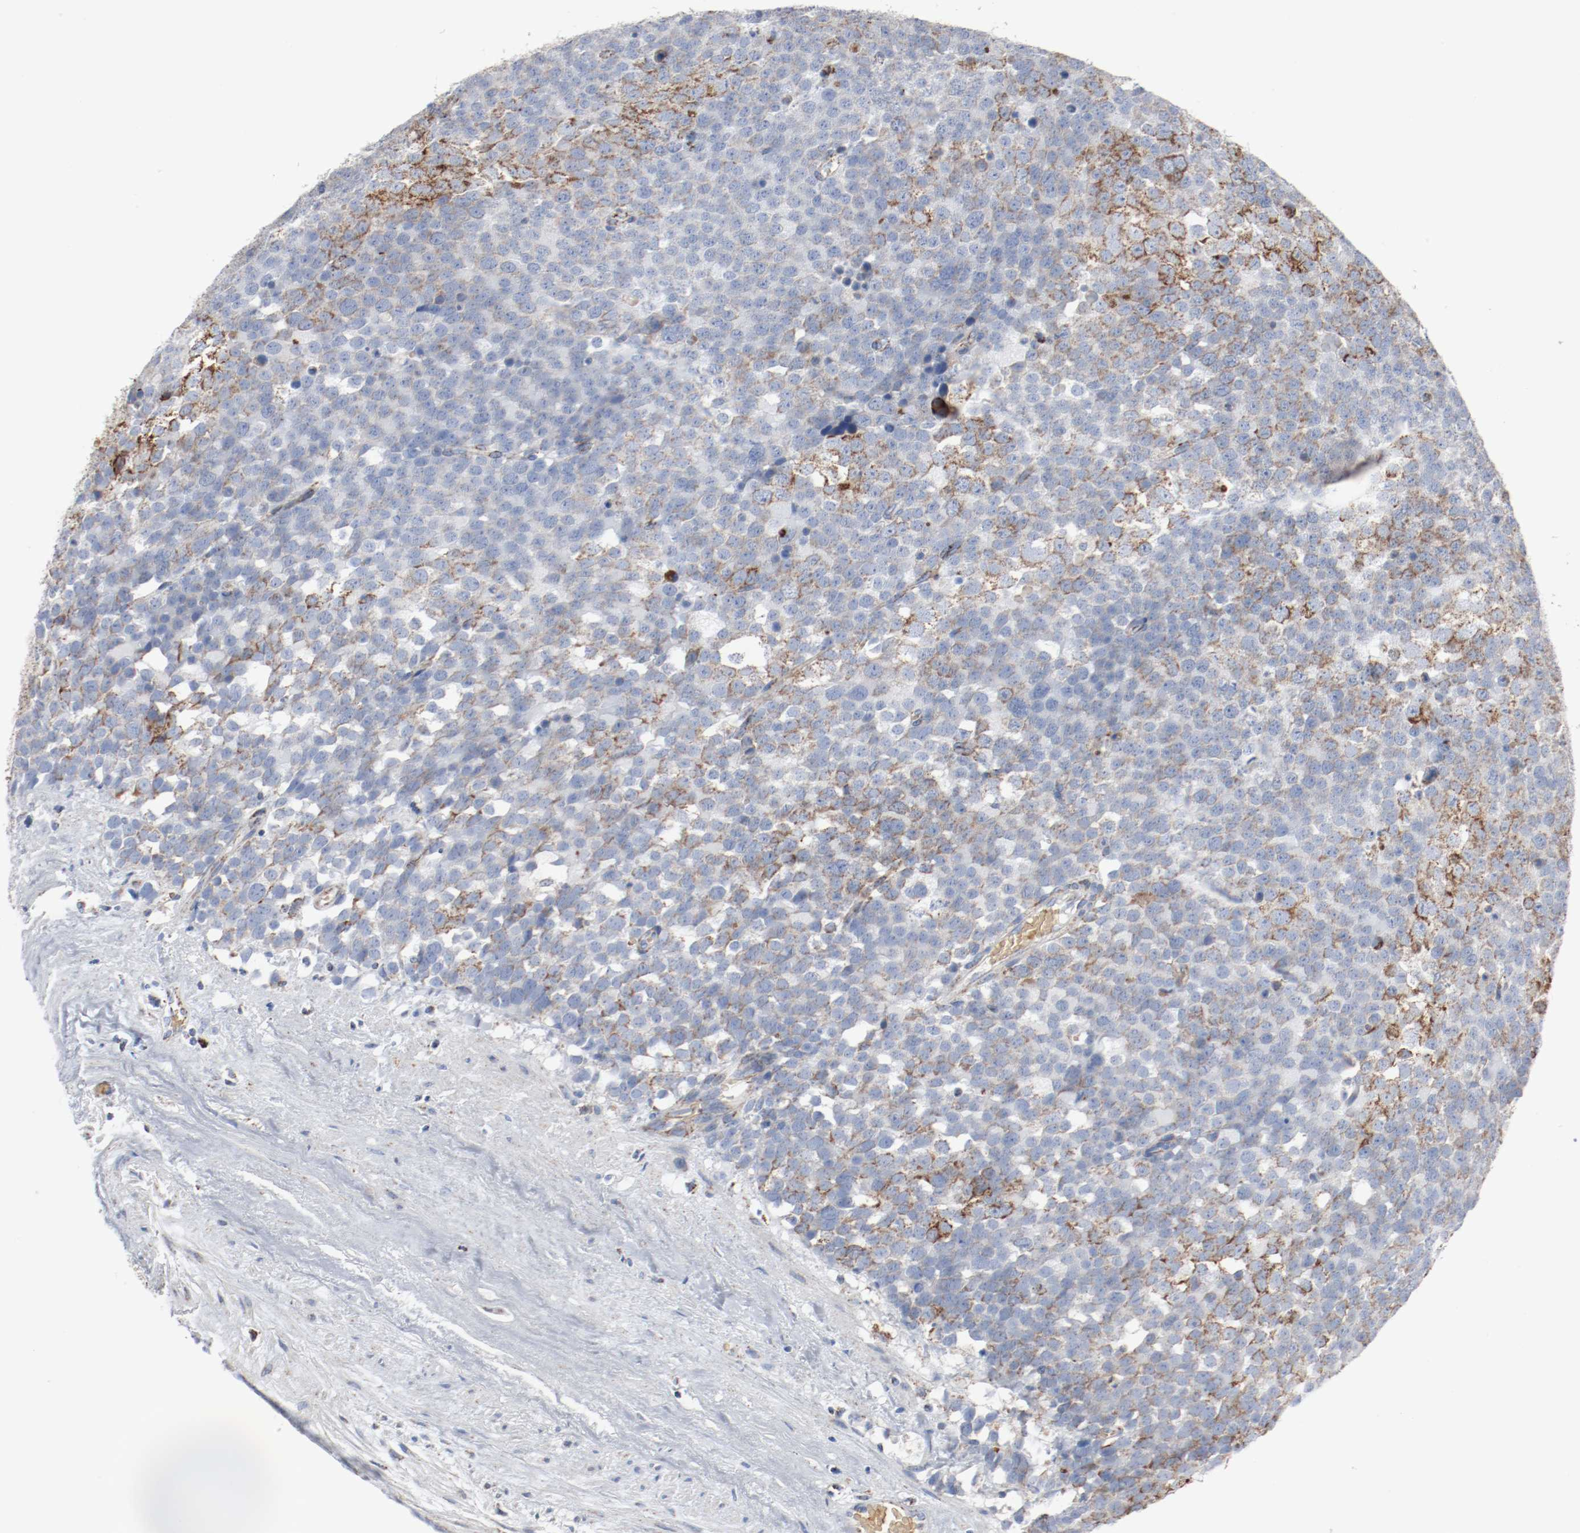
{"staining": {"intensity": "weak", "quantity": "25%-75%", "location": "cytoplasmic/membranous"}, "tissue": "testis cancer", "cell_type": "Tumor cells", "image_type": "cancer", "snomed": [{"axis": "morphology", "description": "Seminoma, NOS"}, {"axis": "topography", "description": "Testis"}], "caption": "Immunohistochemistry (IHC) of human seminoma (testis) exhibits low levels of weak cytoplasmic/membranous positivity in about 25%-75% of tumor cells.", "gene": "NDUFB8", "patient": {"sex": "male", "age": 71}}